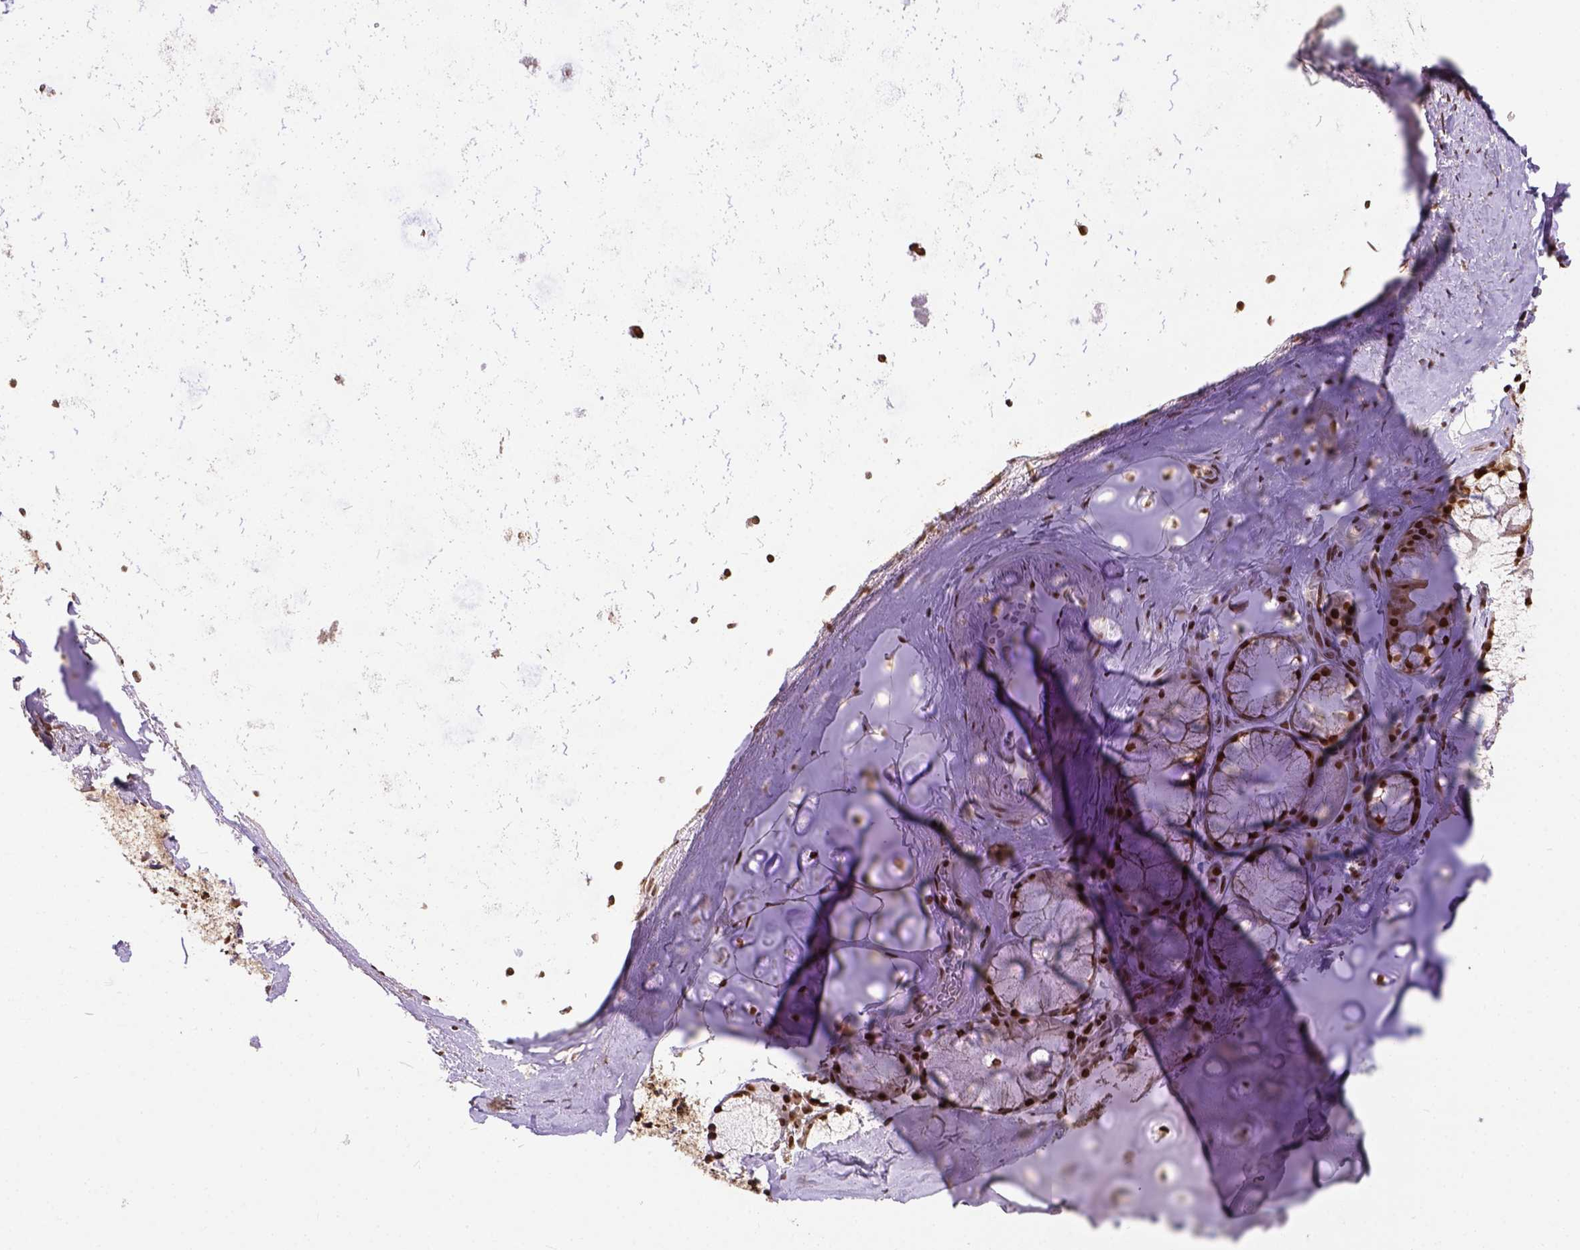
{"staining": {"intensity": "strong", "quantity": ">75%", "location": "nuclear"}, "tissue": "soft tissue", "cell_type": "Chondrocytes", "image_type": "normal", "snomed": [{"axis": "morphology", "description": "Normal tissue, NOS"}, {"axis": "topography", "description": "Bronchus"}, {"axis": "topography", "description": "Lung"}], "caption": "Immunohistochemical staining of normal soft tissue displays strong nuclear protein positivity in about >75% of chondrocytes.", "gene": "NACC1", "patient": {"sex": "female", "age": 57}}